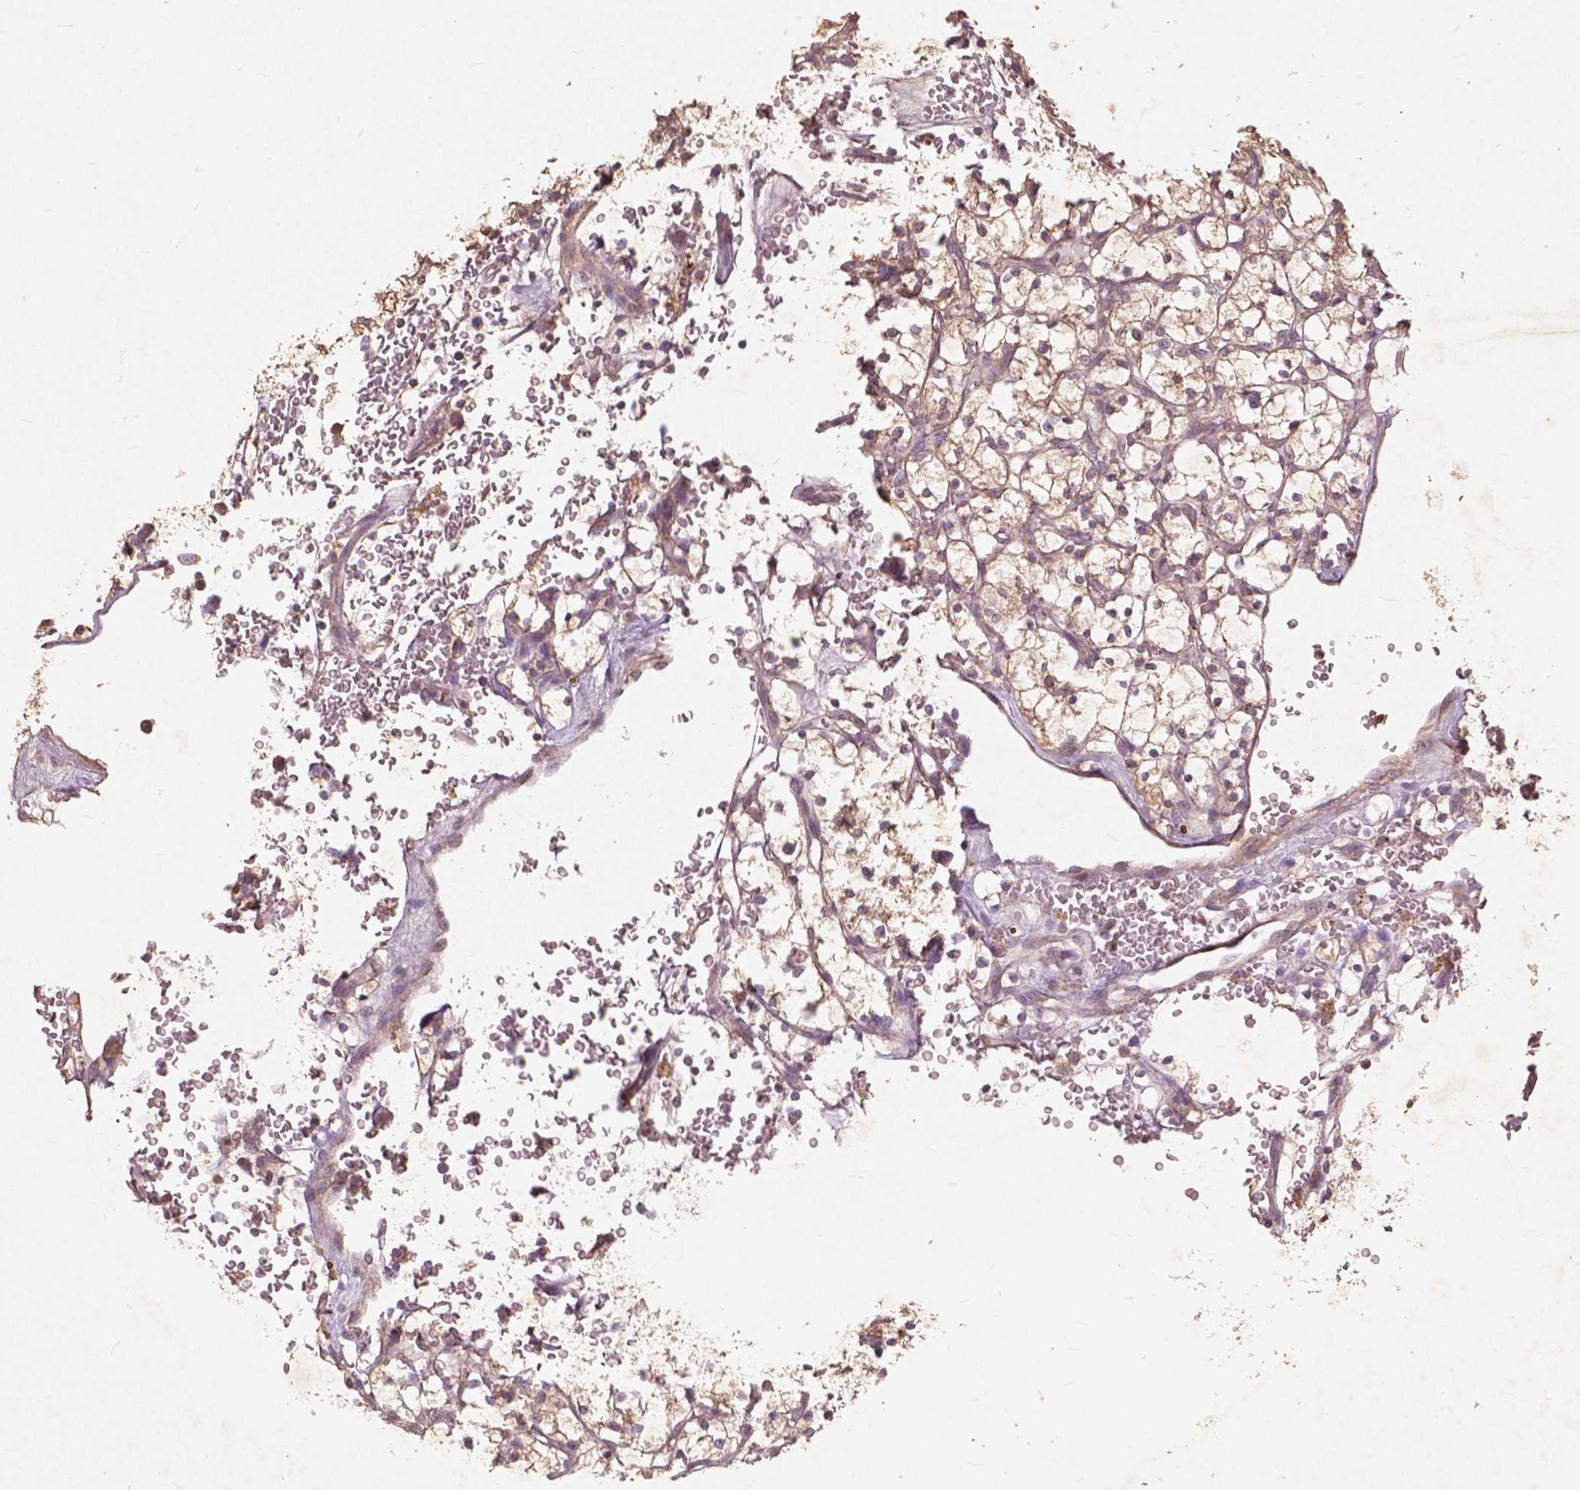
{"staining": {"intensity": "weak", "quantity": ">75%", "location": "cytoplasmic/membranous"}, "tissue": "renal cancer", "cell_type": "Tumor cells", "image_type": "cancer", "snomed": [{"axis": "morphology", "description": "Adenocarcinoma, NOS"}, {"axis": "topography", "description": "Kidney"}], "caption": "Immunohistochemistry photomicrograph of human renal cancer (adenocarcinoma) stained for a protein (brown), which reveals low levels of weak cytoplasmic/membranous staining in approximately >75% of tumor cells.", "gene": "ST6GALNAC5", "patient": {"sex": "female", "age": 64}}